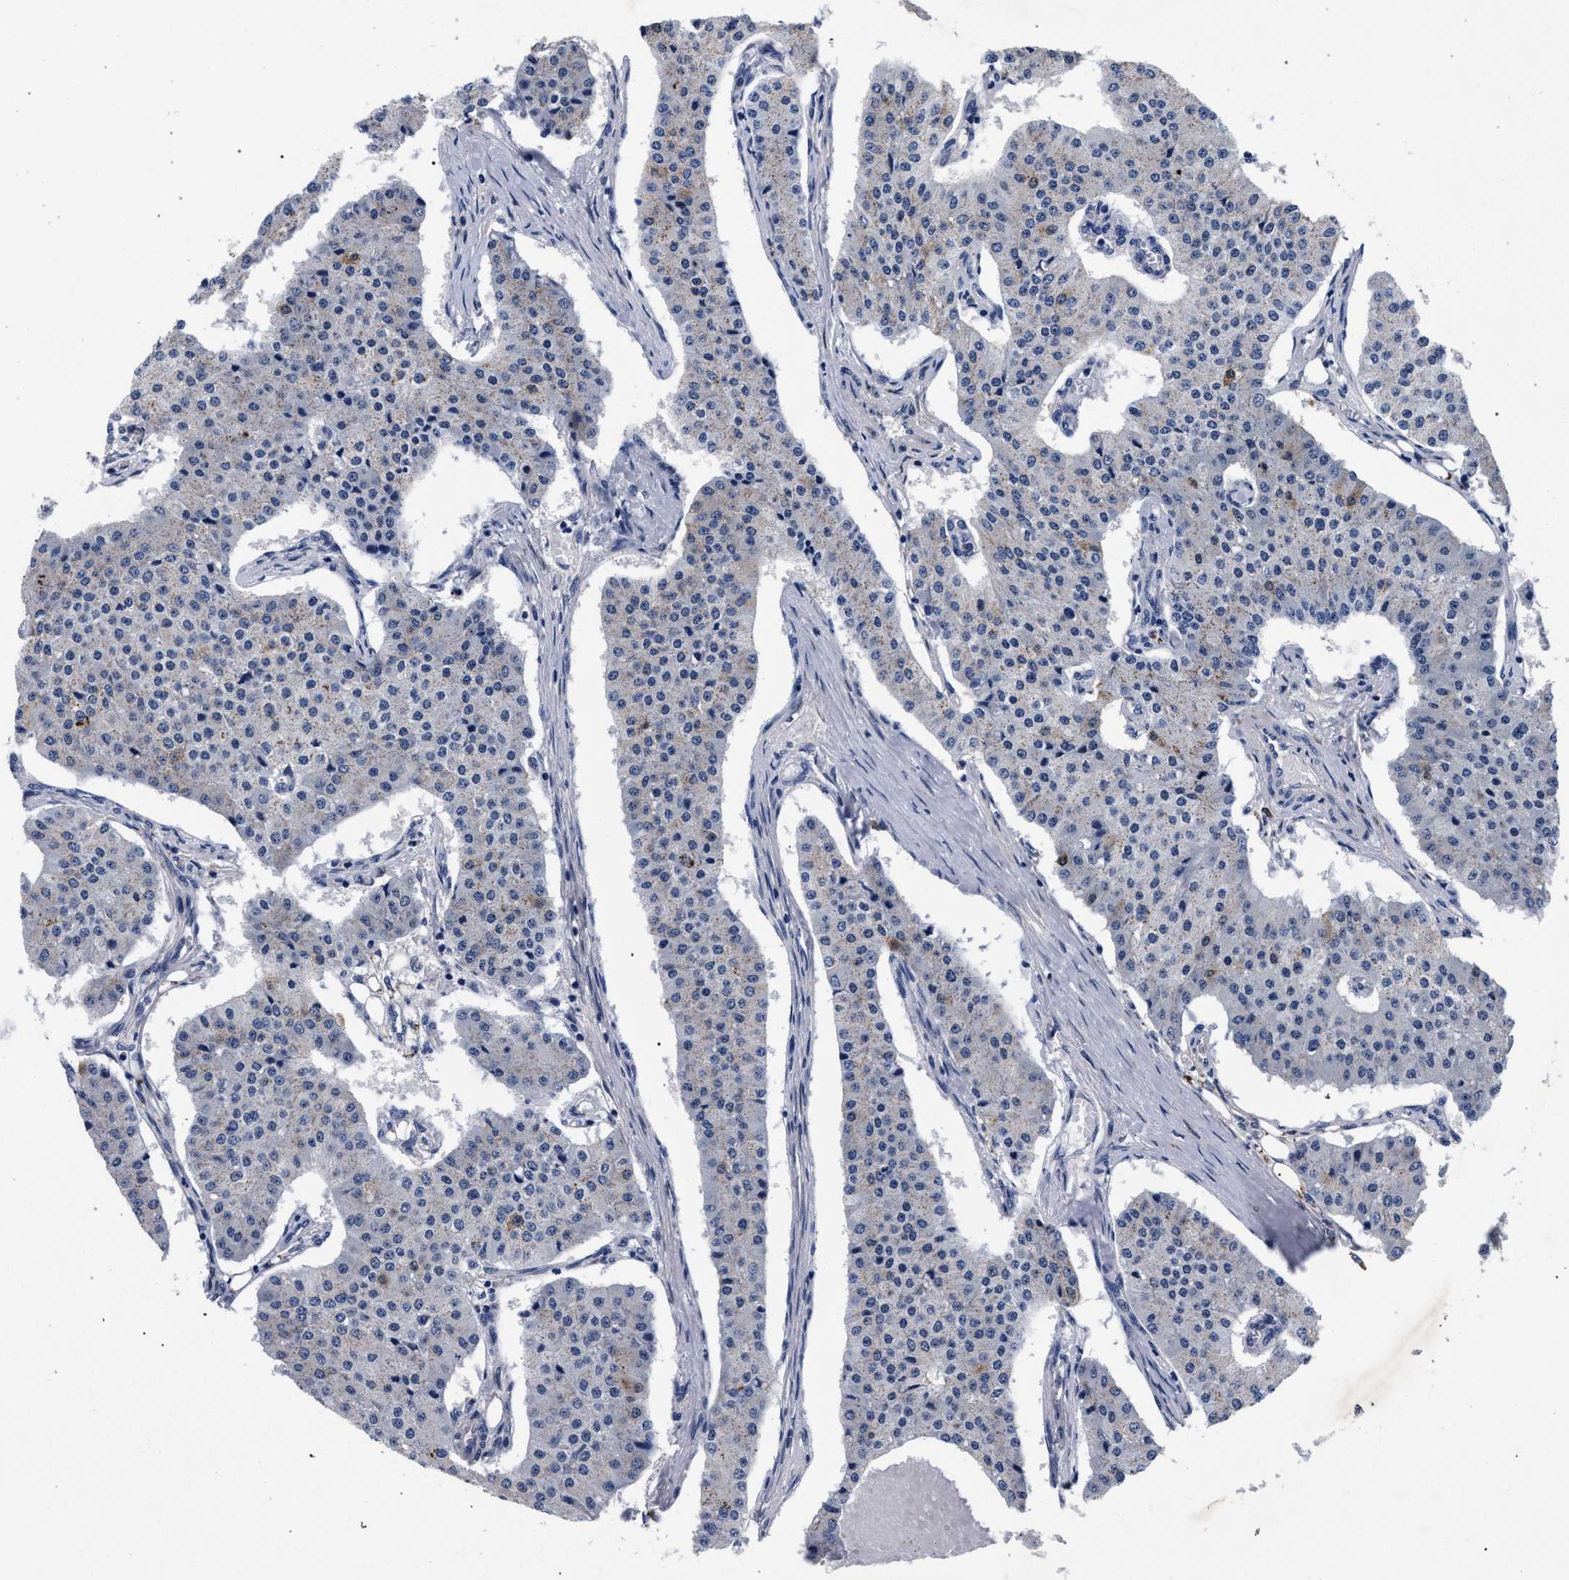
{"staining": {"intensity": "negative", "quantity": "none", "location": "none"}, "tissue": "carcinoid", "cell_type": "Tumor cells", "image_type": "cancer", "snomed": [{"axis": "morphology", "description": "Carcinoid, malignant, NOS"}, {"axis": "topography", "description": "Colon"}], "caption": "A high-resolution image shows IHC staining of malignant carcinoid, which reveals no significant staining in tumor cells. The staining is performed using DAB brown chromogen with nuclei counter-stained in using hematoxylin.", "gene": "ACOX1", "patient": {"sex": "female", "age": 52}}